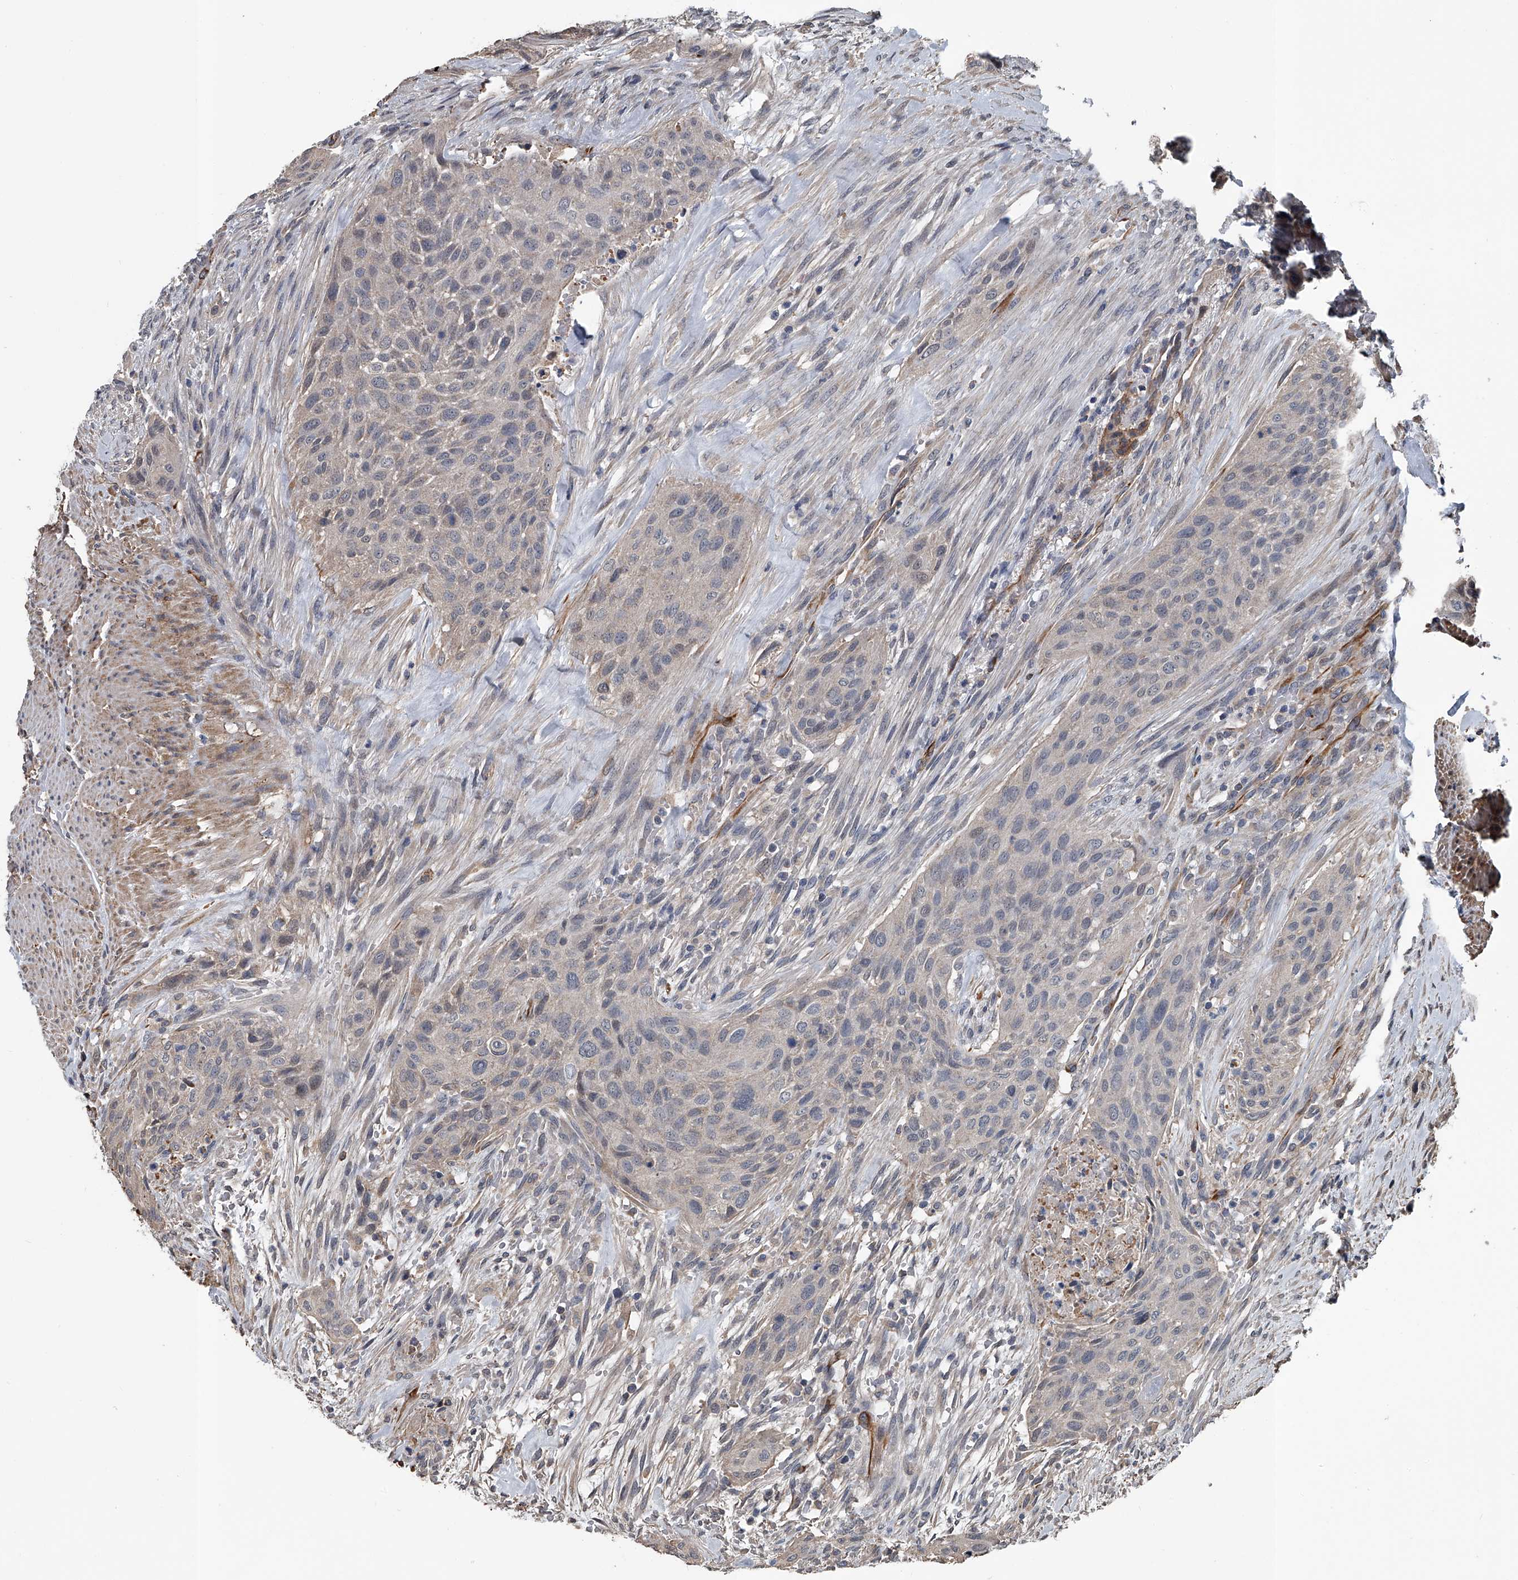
{"staining": {"intensity": "weak", "quantity": "<25%", "location": "cytoplasmic/membranous"}, "tissue": "urothelial cancer", "cell_type": "Tumor cells", "image_type": "cancer", "snomed": [{"axis": "morphology", "description": "Urothelial carcinoma, High grade"}, {"axis": "topography", "description": "Urinary bladder"}], "caption": "Urothelial carcinoma (high-grade) stained for a protein using immunohistochemistry demonstrates no staining tumor cells.", "gene": "LDLRAD2", "patient": {"sex": "male", "age": 35}}